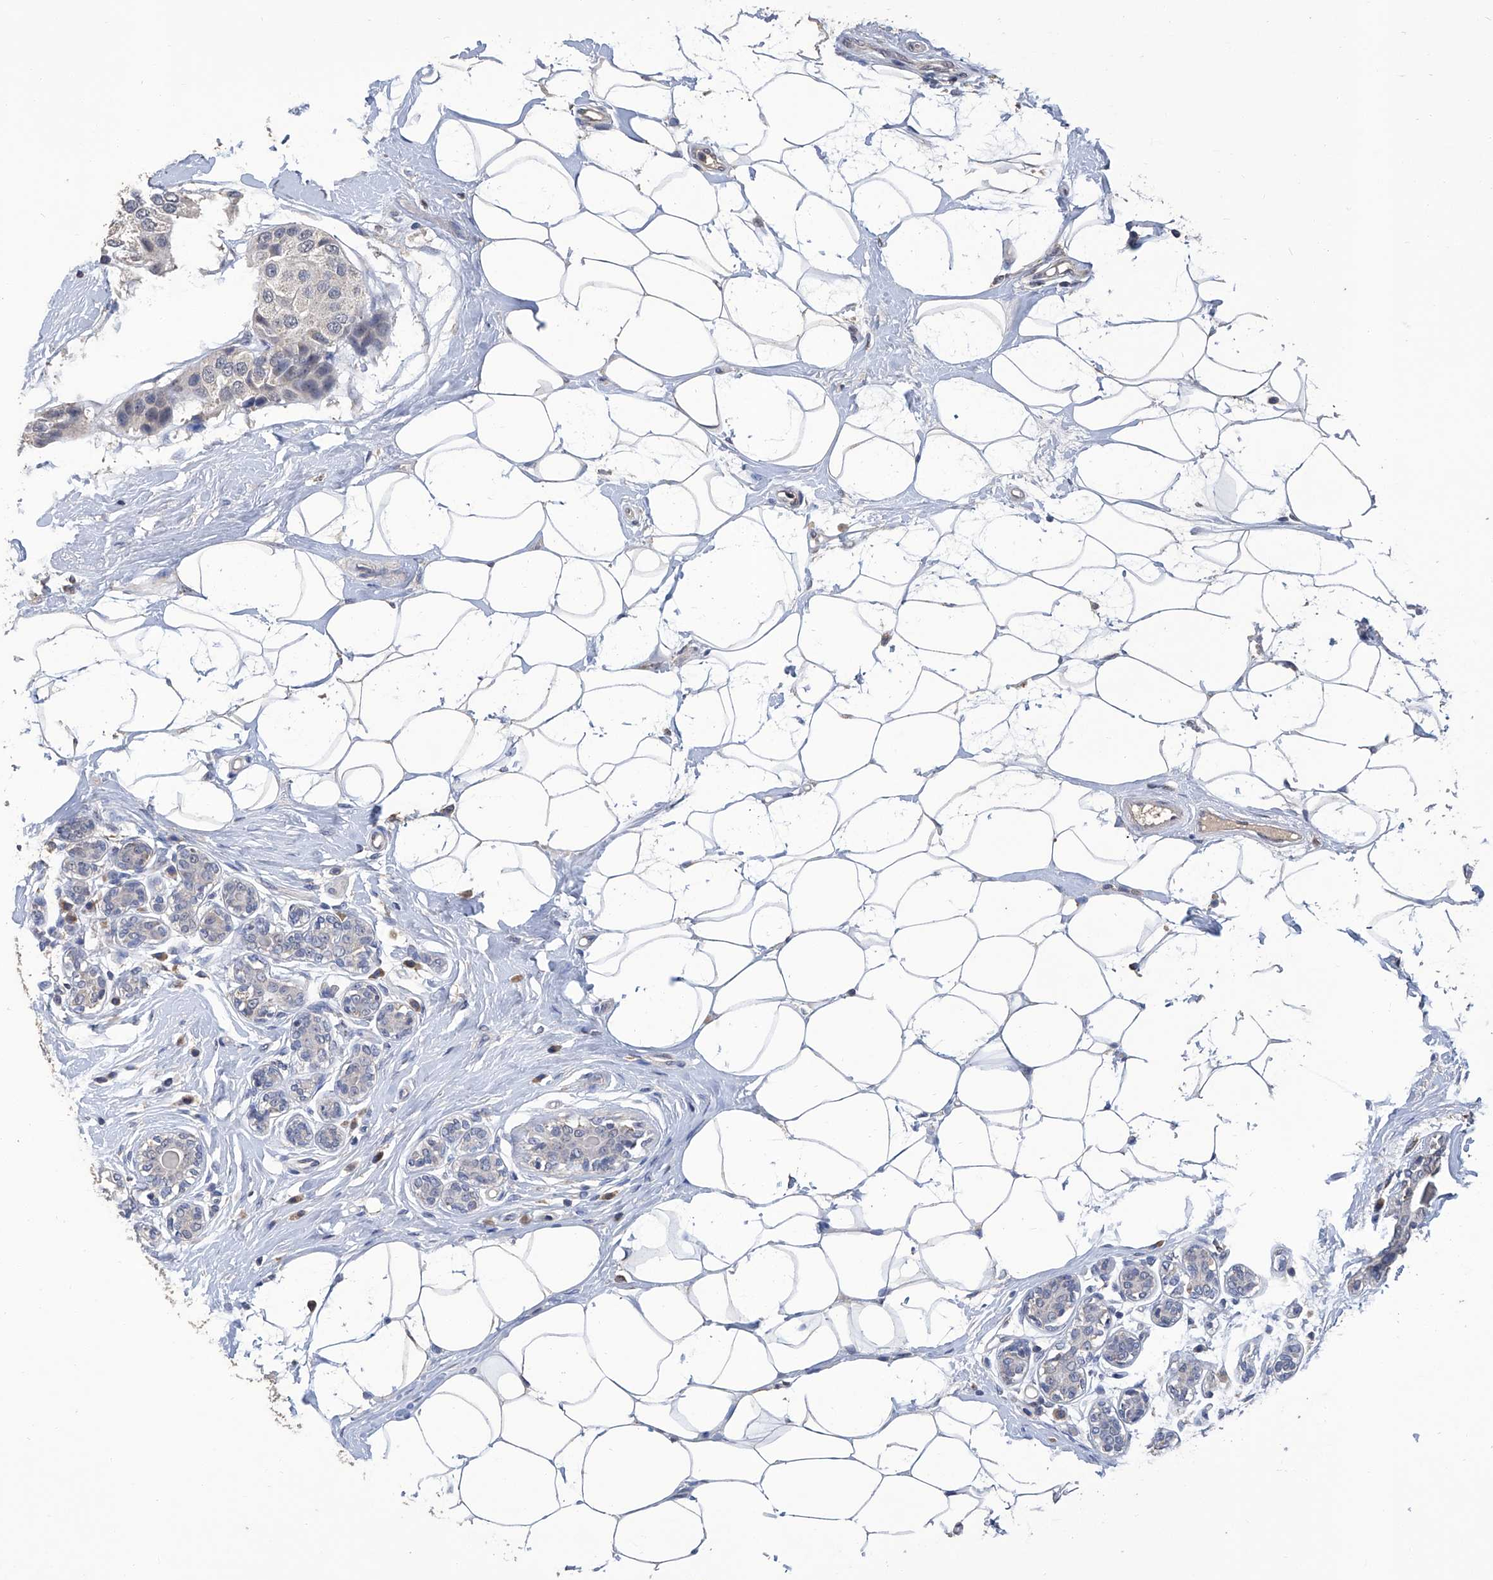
{"staining": {"intensity": "negative", "quantity": "none", "location": "none"}, "tissue": "breast cancer", "cell_type": "Tumor cells", "image_type": "cancer", "snomed": [{"axis": "morphology", "description": "Normal tissue, NOS"}, {"axis": "morphology", "description": "Duct carcinoma"}, {"axis": "topography", "description": "Breast"}], "caption": "This is a image of IHC staining of invasive ductal carcinoma (breast), which shows no staining in tumor cells.", "gene": "GPT", "patient": {"sex": "female", "age": 39}}